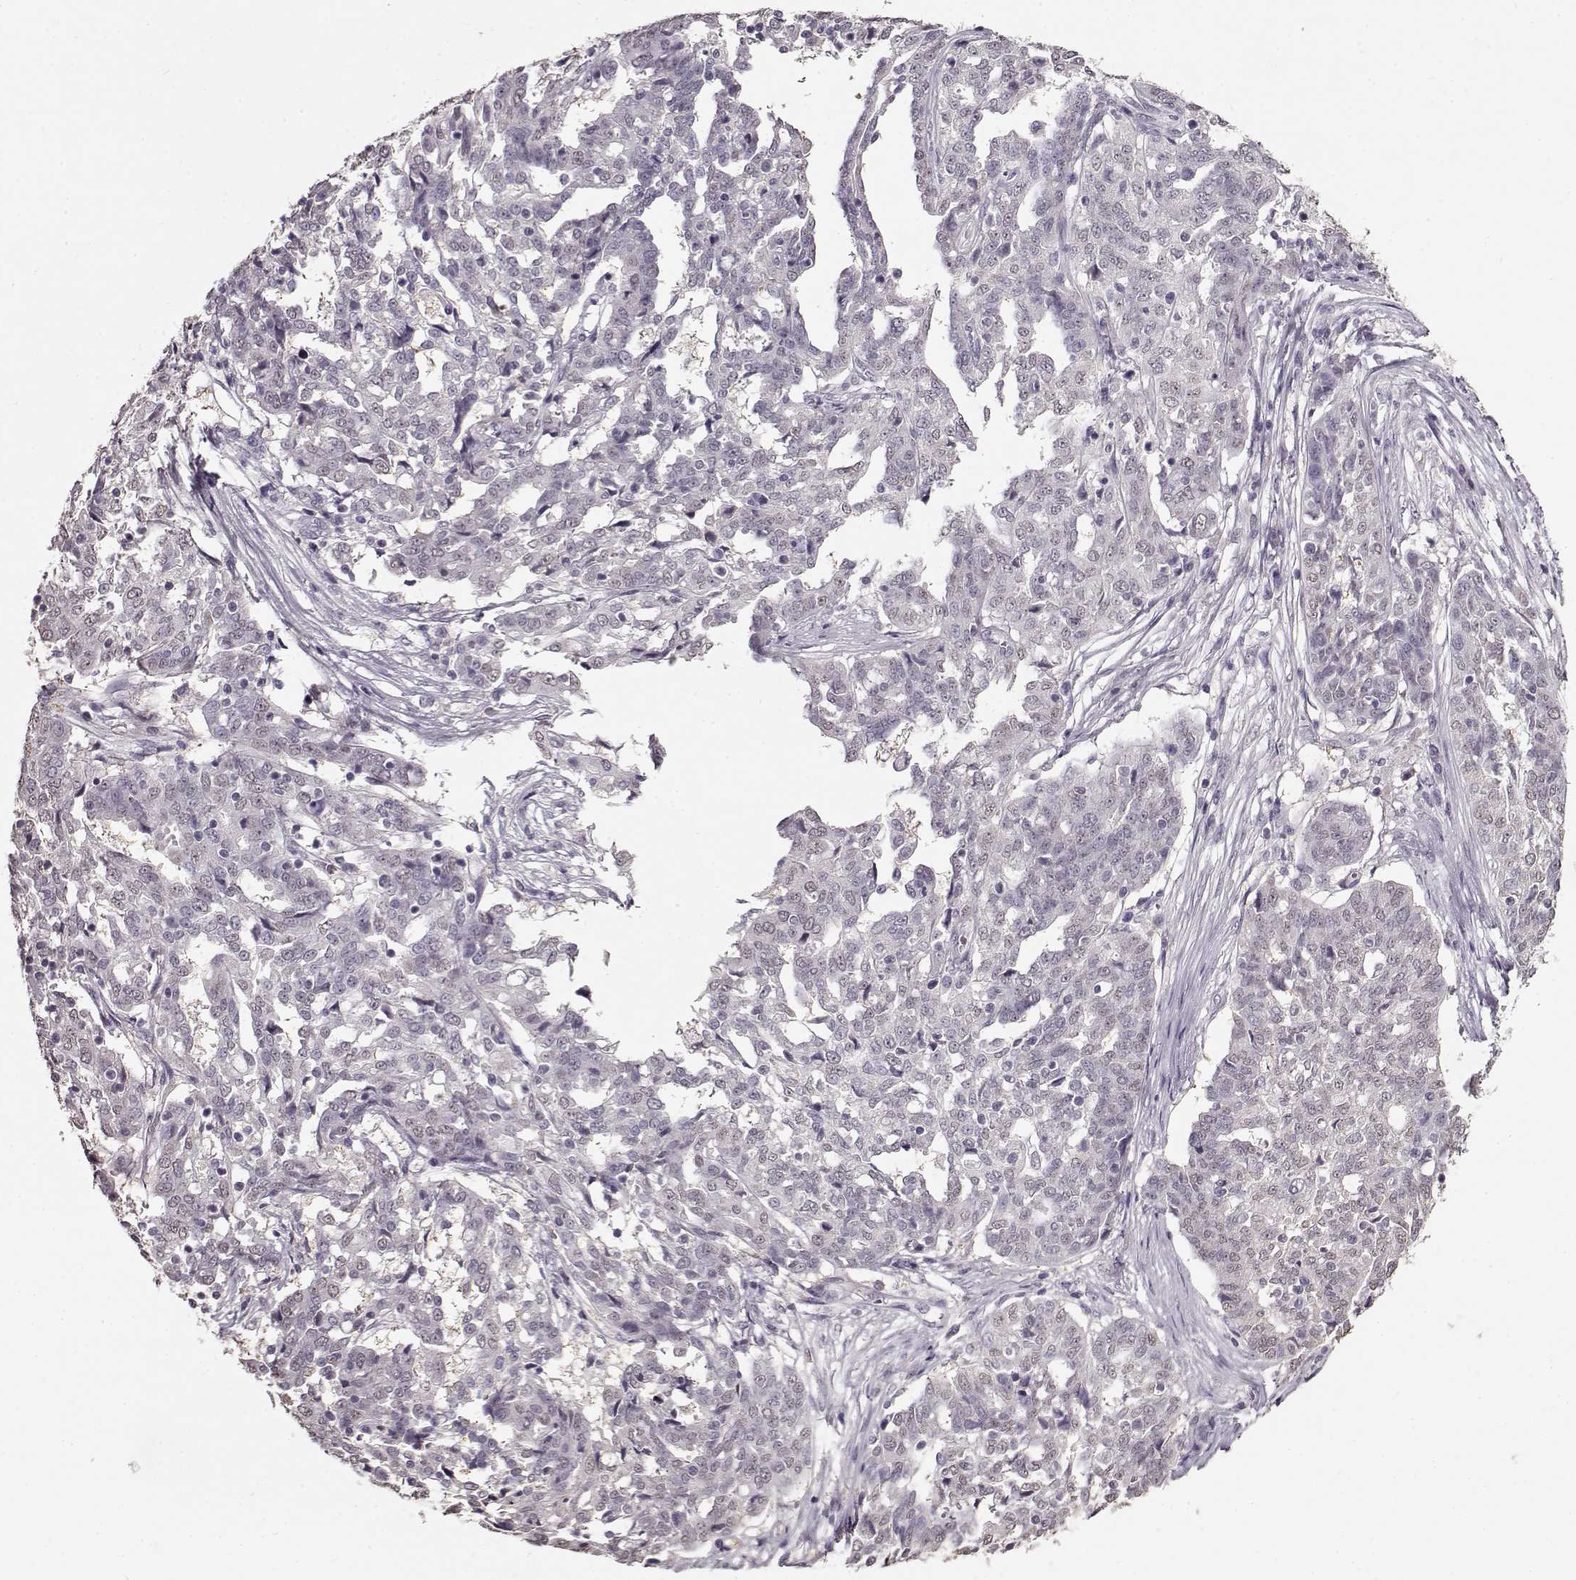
{"staining": {"intensity": "negative", "quantity": "none", "location": "none"}, "tissue": "ovarian cancer", "cell_type": "Tumor cells", "image_type": "cancer", "snomed": [{"axis": "morphology", "description": "Cystadenocarcinoma, serous, NOS"}, {"axis": "topography", "description": "Ovary"}], "caption": "IHC image of neoplastic tissue: ovarian cancer stained with DAB (3,3'-diaminobenzidine) shows no significant protein staining in tumor cells.", "gene": "RP1L1", "patient": {"sex": "female", "age": 67}}